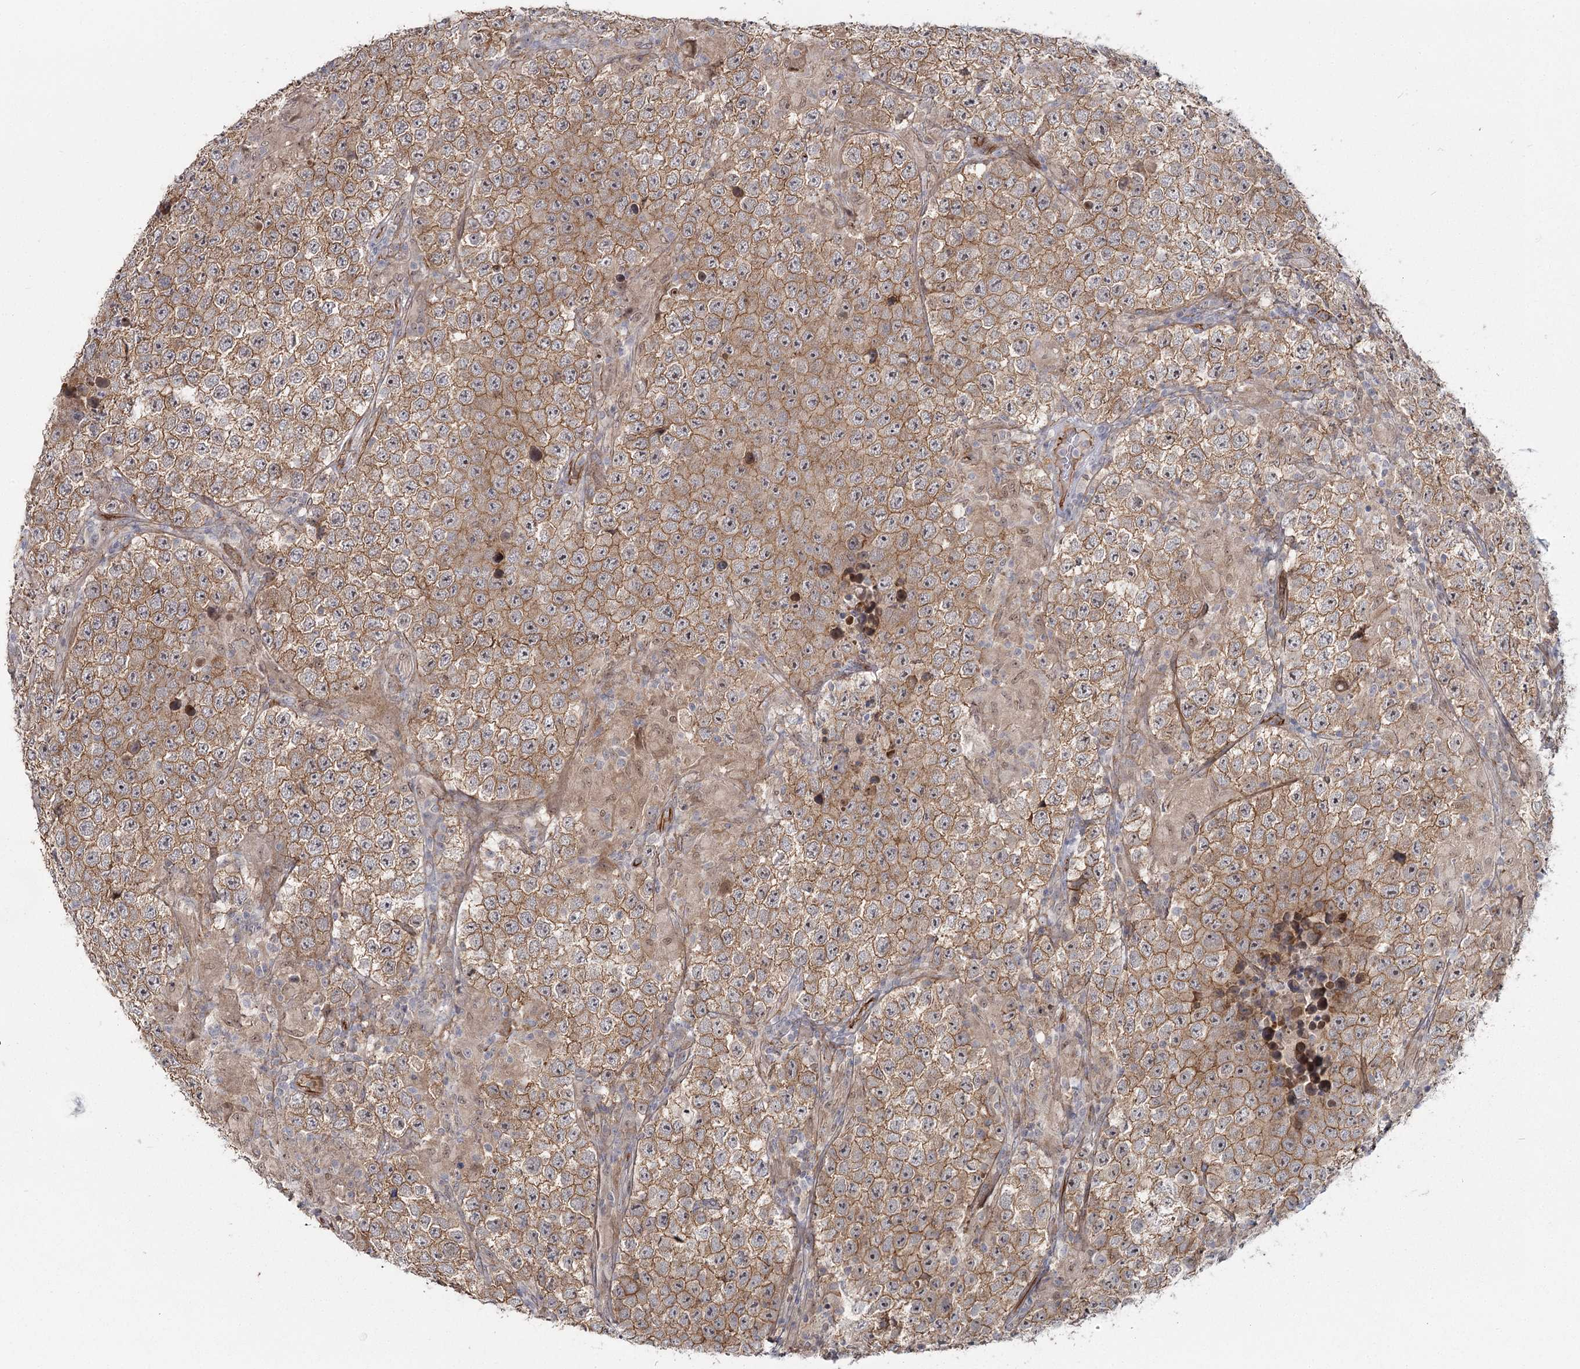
{"staining": {"intensity": "moderate", "quantity": ">75%", "location": "cytoplasmic/membranous"}, "tissue": "testis cancer", "cell_type": "Tumor cells", "image_type": "cancer", "snomed": [{"axis": "morphology", "description": "Normal tissue, NOS"}, {"axis": "morphology", "description": "Urothelial carcinoma, High grade"}, {"axis": "morphology", "description": "Seminoma, NOS"}, {"axis": "morphology", "description": "Carcinoma, Embryonal, NOS"}, {"axis": "topography", "description": "Urinary bladder"}, {"axis": "topography", "description": "Testis"}], "caption": "Protein expression analysis of human seminoma (testis) reveals moderate cytoplasmic/membranous positivity in about >75% of tumor cells.", "gene": "RPP14", "patient": {"sex": "male", "age": 41}}